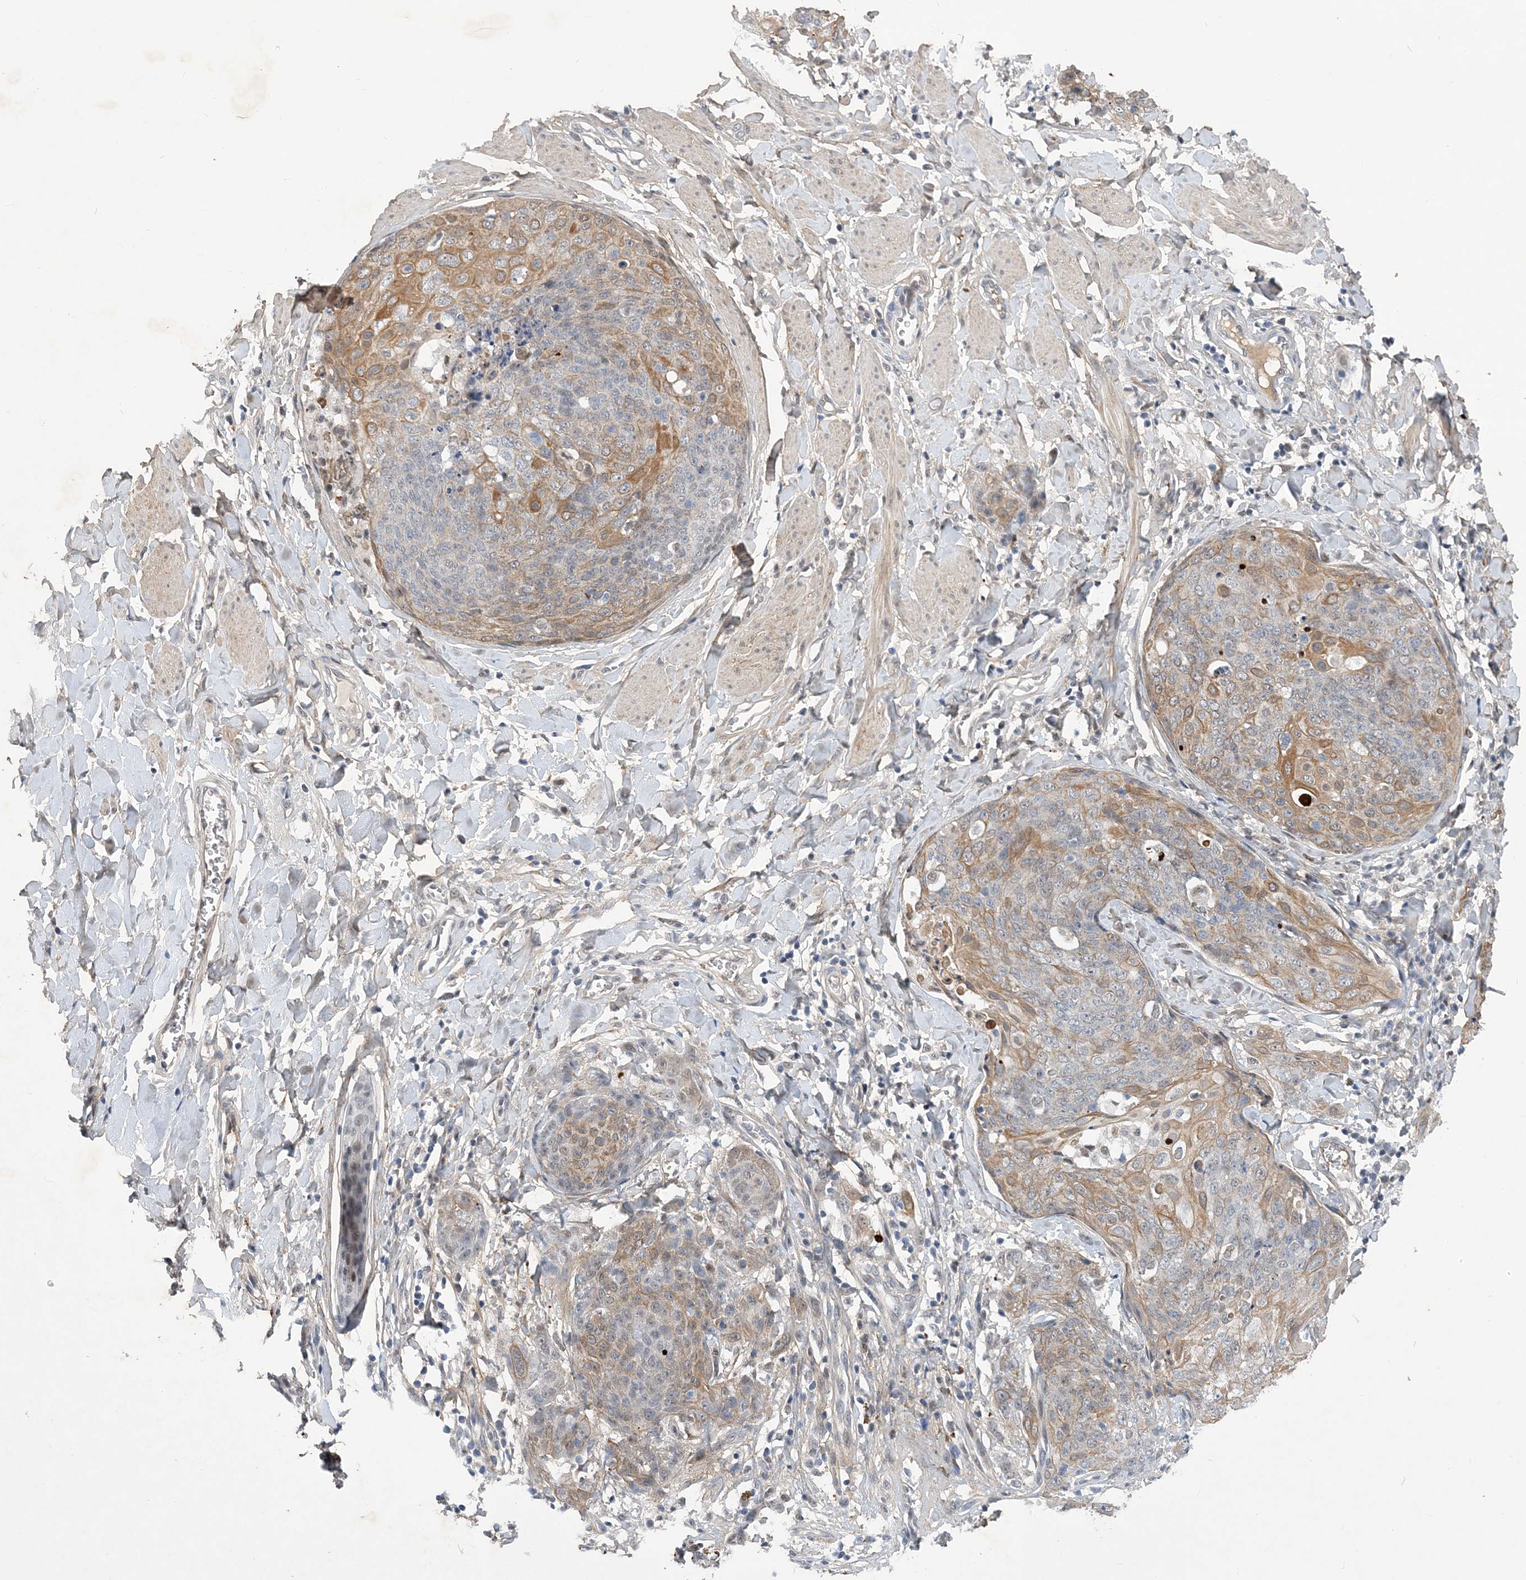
{"staining": {"intensity": "moderate", "quantity": "25%-75%", "location": "cytoplasmic/membranous"}, "tissue": "skin cancer", "cell_type": "Tumor cells", "image_type": "cancer", "snomed": [{"axis": "morphology", "description": "Squamous cell carcinoma, NOS"}, {"axis": "topography", "description": "Skin"}, {"axis": "topography", "description": "Vulva"}], "caption": "IHC of skin squamous cell carcinoma shows medium levels of moderate cytoplasmic/membranous expression in approximately 25%-75% of tumor cells. The staining was performed using DAB to visualize the protein expression in brown, while the nuclei were stained in blue with hematoxylin (Magnification: 20x).", "gene": "FAM217A", "patient": {"sex": "female", "age": 85}}